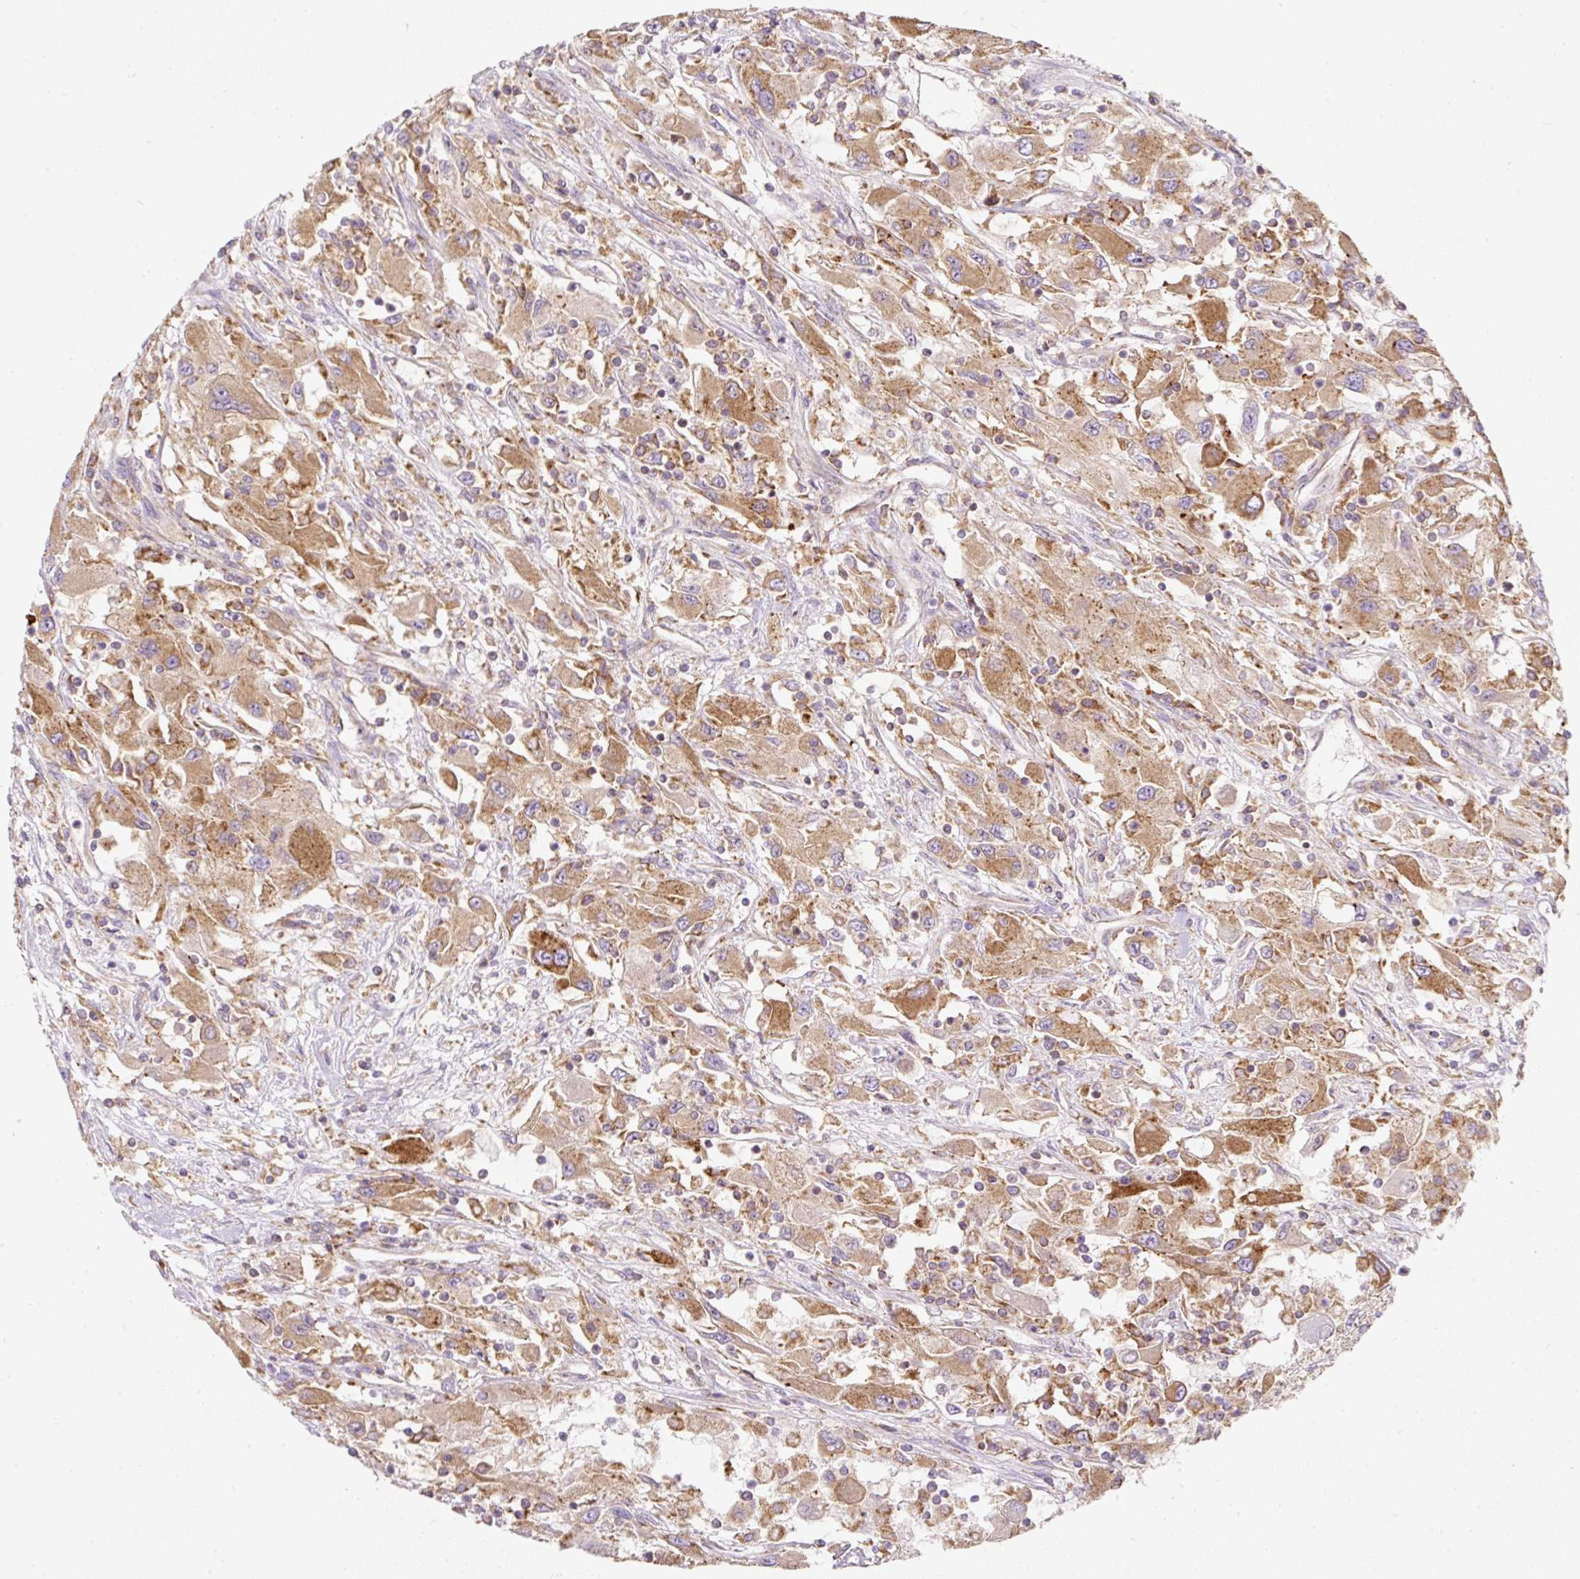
{"staining": {"intensity": "strong", "quantity": "25%-75%", "location": "cytoplasmic/membranous"}, "tissue": "renal cancer", "cell_type": "Tumor cells", "image_type": "cancer", "snomed": [{"axis": "morphology", "description": "Adenocarcinoma, NOS"}, {"axis": "topography", "description": "Kidney"}], "caption": "Approximately 25%-75% of tumor cells in human renal cancer exhibit strong cytoplasmic/membranous protein positivity as visualized by brown immunohistochemical staining.", "gene": "ERAP2", "patient": {"sex": "female", "age": 67}}